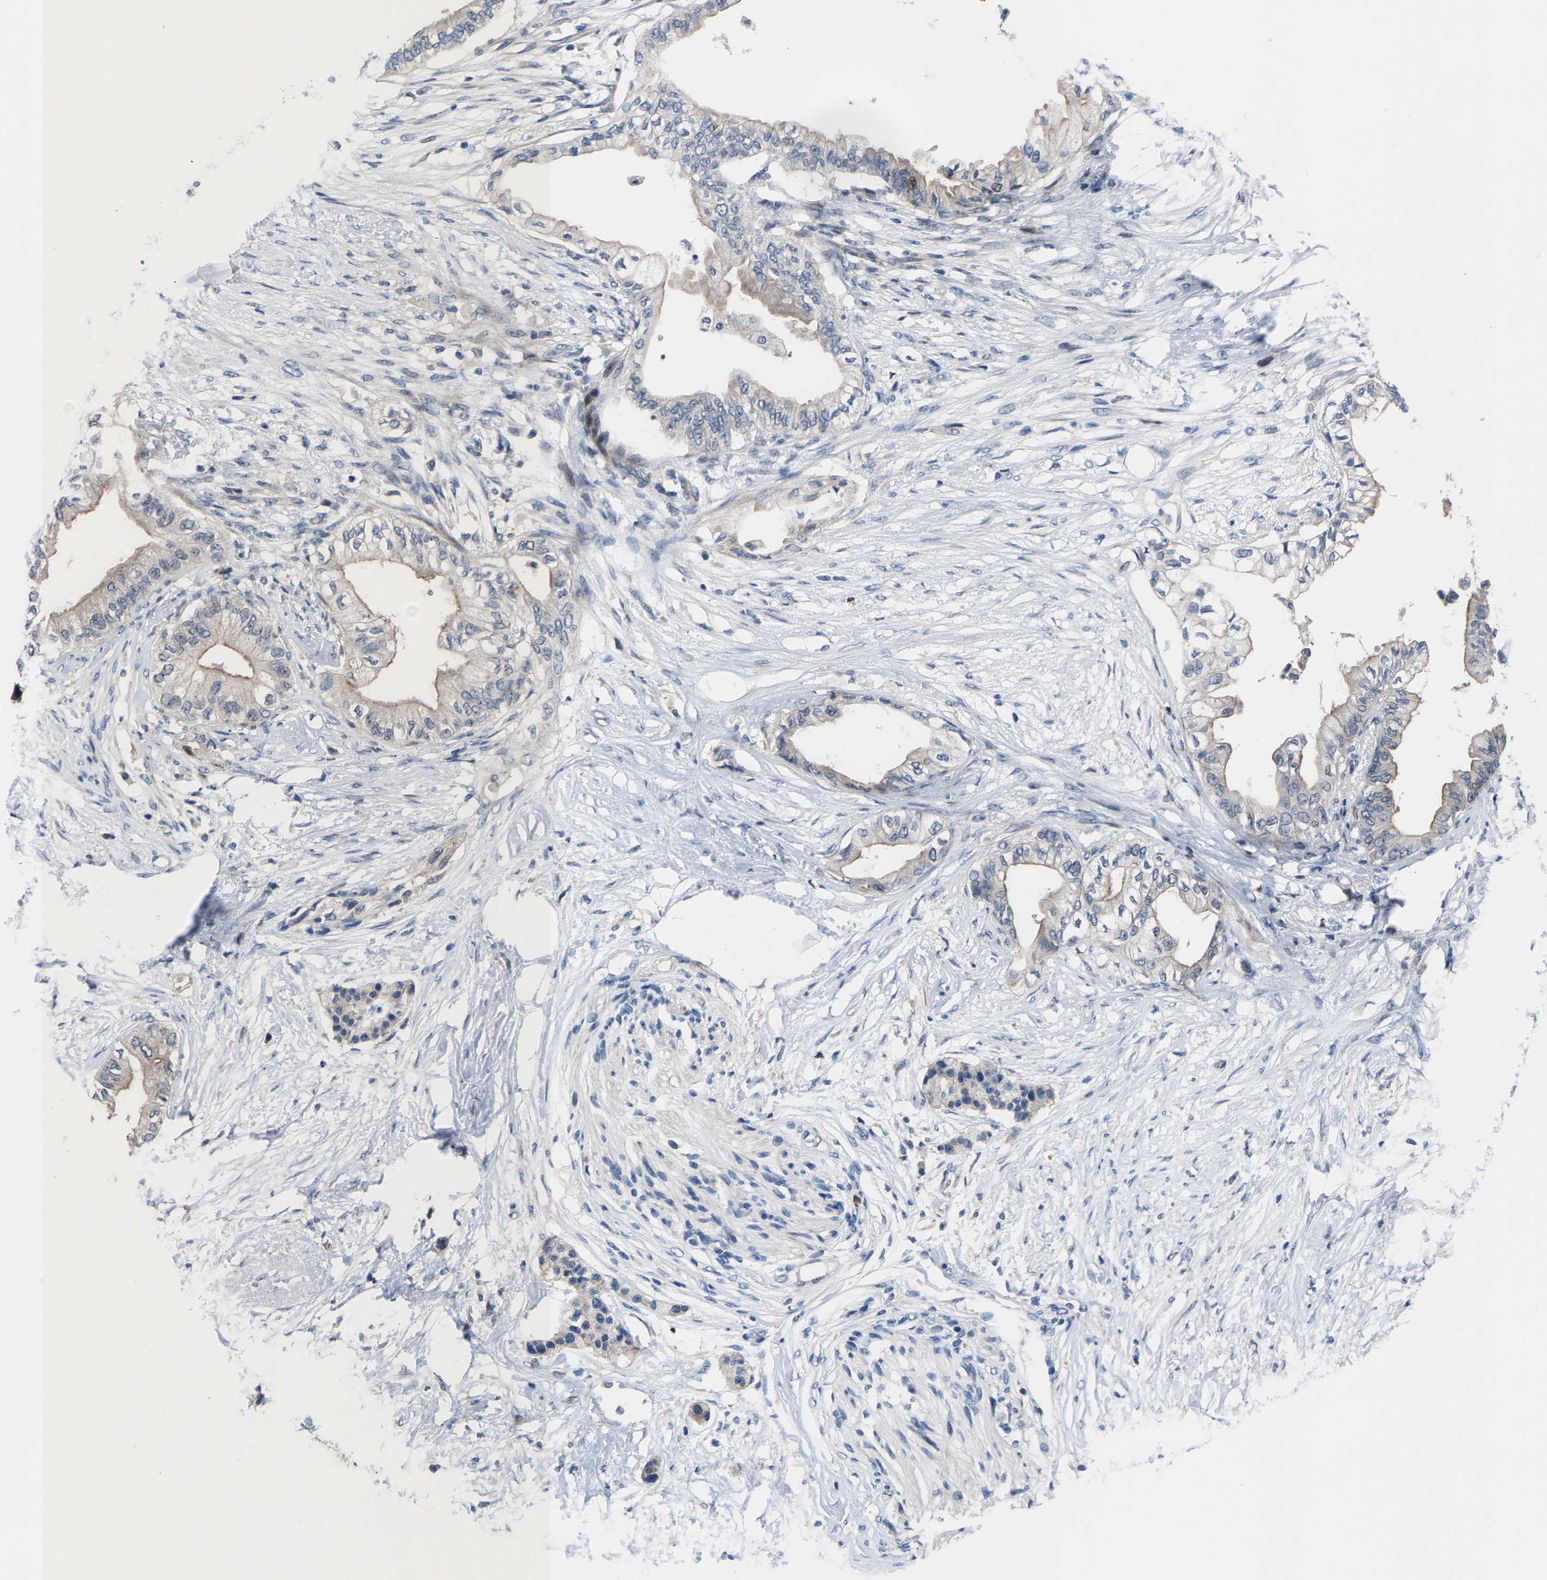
{"staining": {"intensity": "weak", "quantity": "<25%", "location": "cytoplasmic/membranous"}, "tissue": "pancreatic cancer", "cell_type": "Tumor cells", "image_type": "cancer", "snomed": [{"axis": "morphology", "description": "Normal tissue, NOS"}, {"axis": "morphology", "description": "Adenocarcinoma, NOS"}, {"axis": "topography", "description": "Pancreas"}, {"axis": "topography", "description": "Duodenum"}], "caption": "Immunohistochemistry micrograph of neoplastic tissue: pancreatic cancer stained with DAB (3,3'-diaminobenzidine) demonstrates no significant protein expression in tumor cells.", "gene": "HAUS6", "patient": {"sex": "female", "age": 60}}